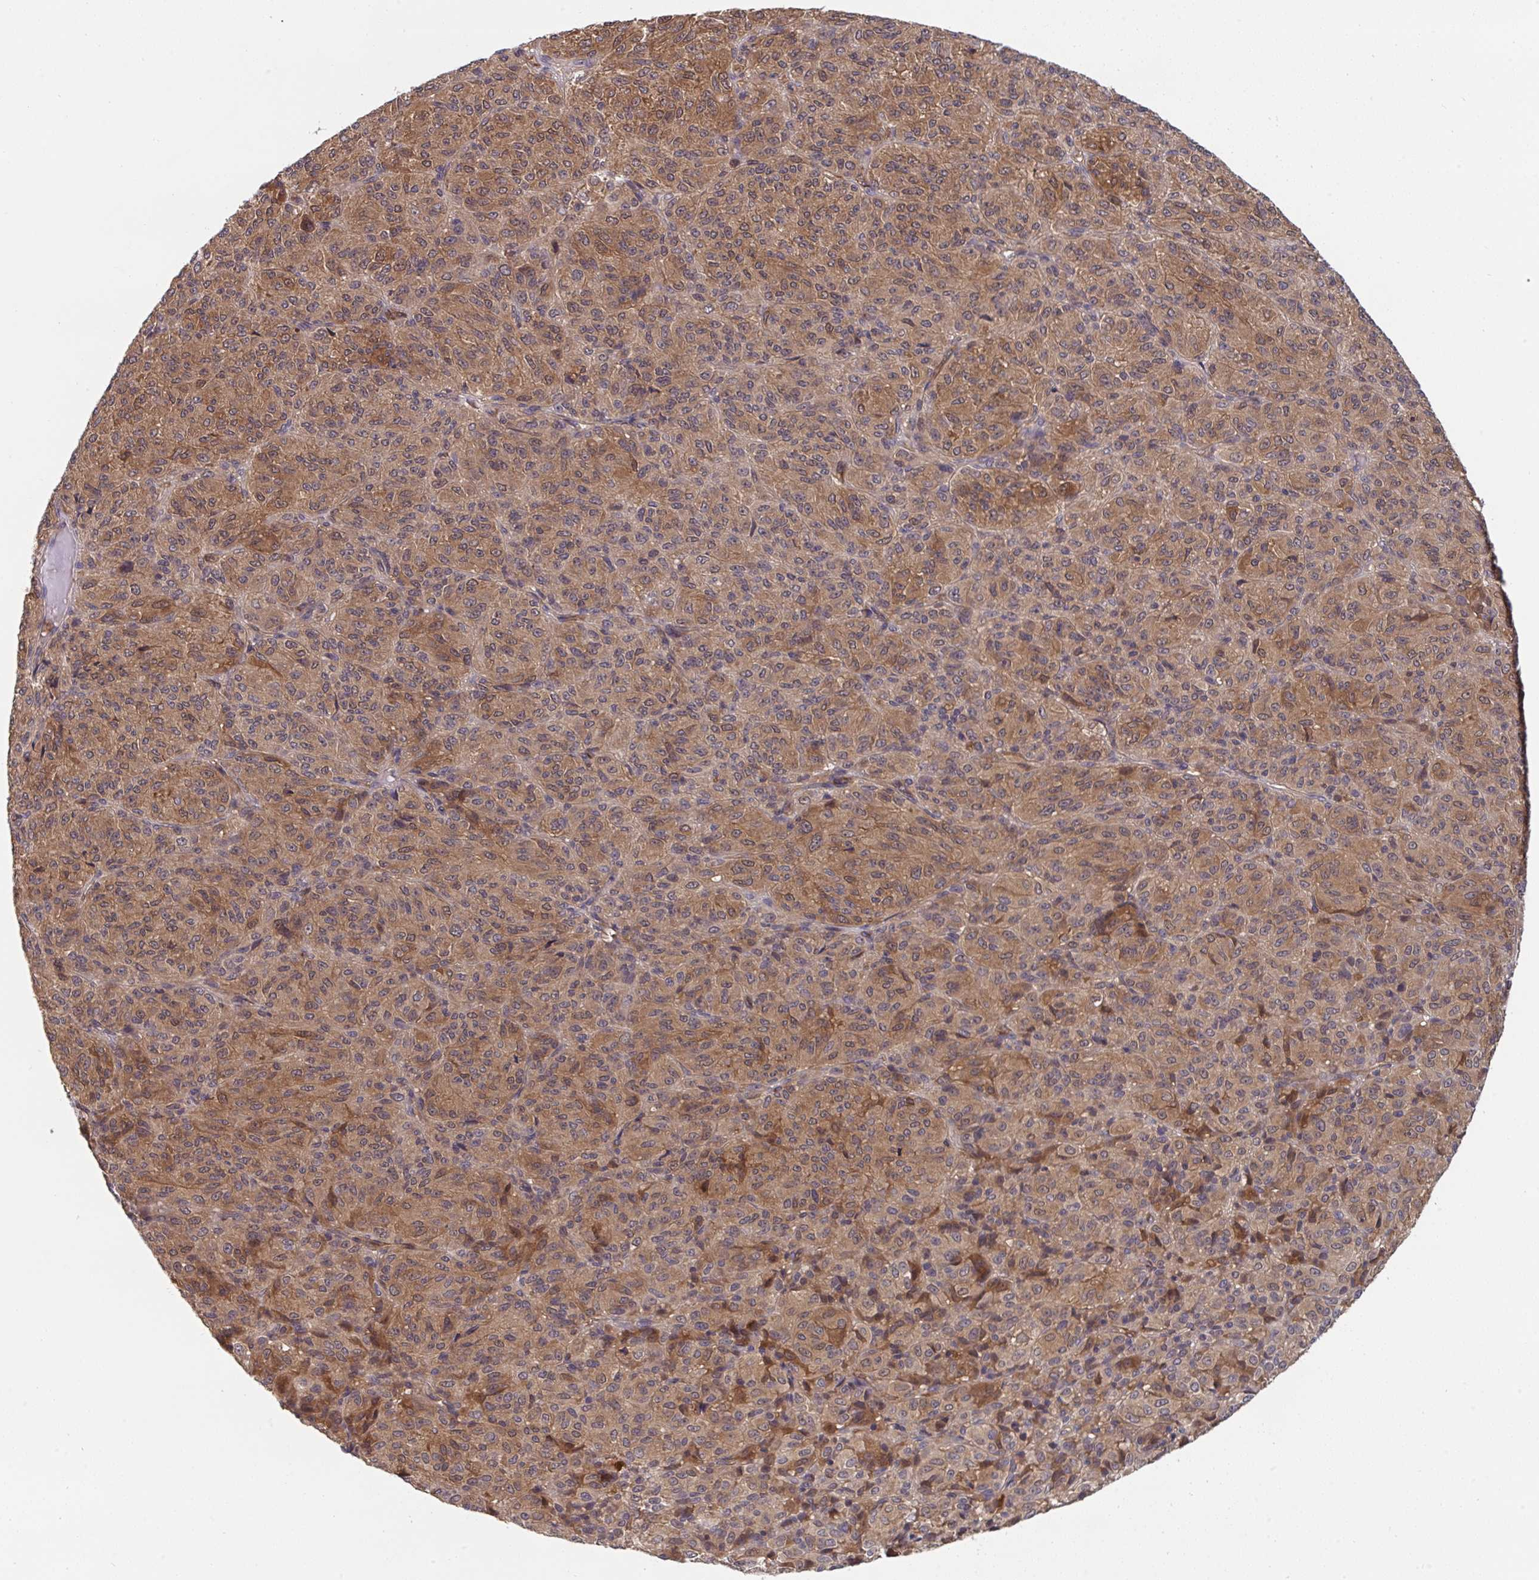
{"staining": {"intensity": "moderate", "quantity": ">75%", "location": "cytoplasmic/membranous,nuclear"}, "tissue": "melanoma", "cell_type": "Tumor cells", "image_type": "cancer", "snomed": [{"axis": "morphology", "description": "Malignant melanoma, Metastatic site"}, {"axis": "topography", "description": "Brain"}], "caption": "Immunohistochemical staining of malignant melanoma (metastatic site) reveals medium levels of moderate cytoplasmic/membranous and nuclear protein expression in about >75% of tumor cells.", "gene": "TIGAR", "patient": {"sex": "female", "age": 56}}